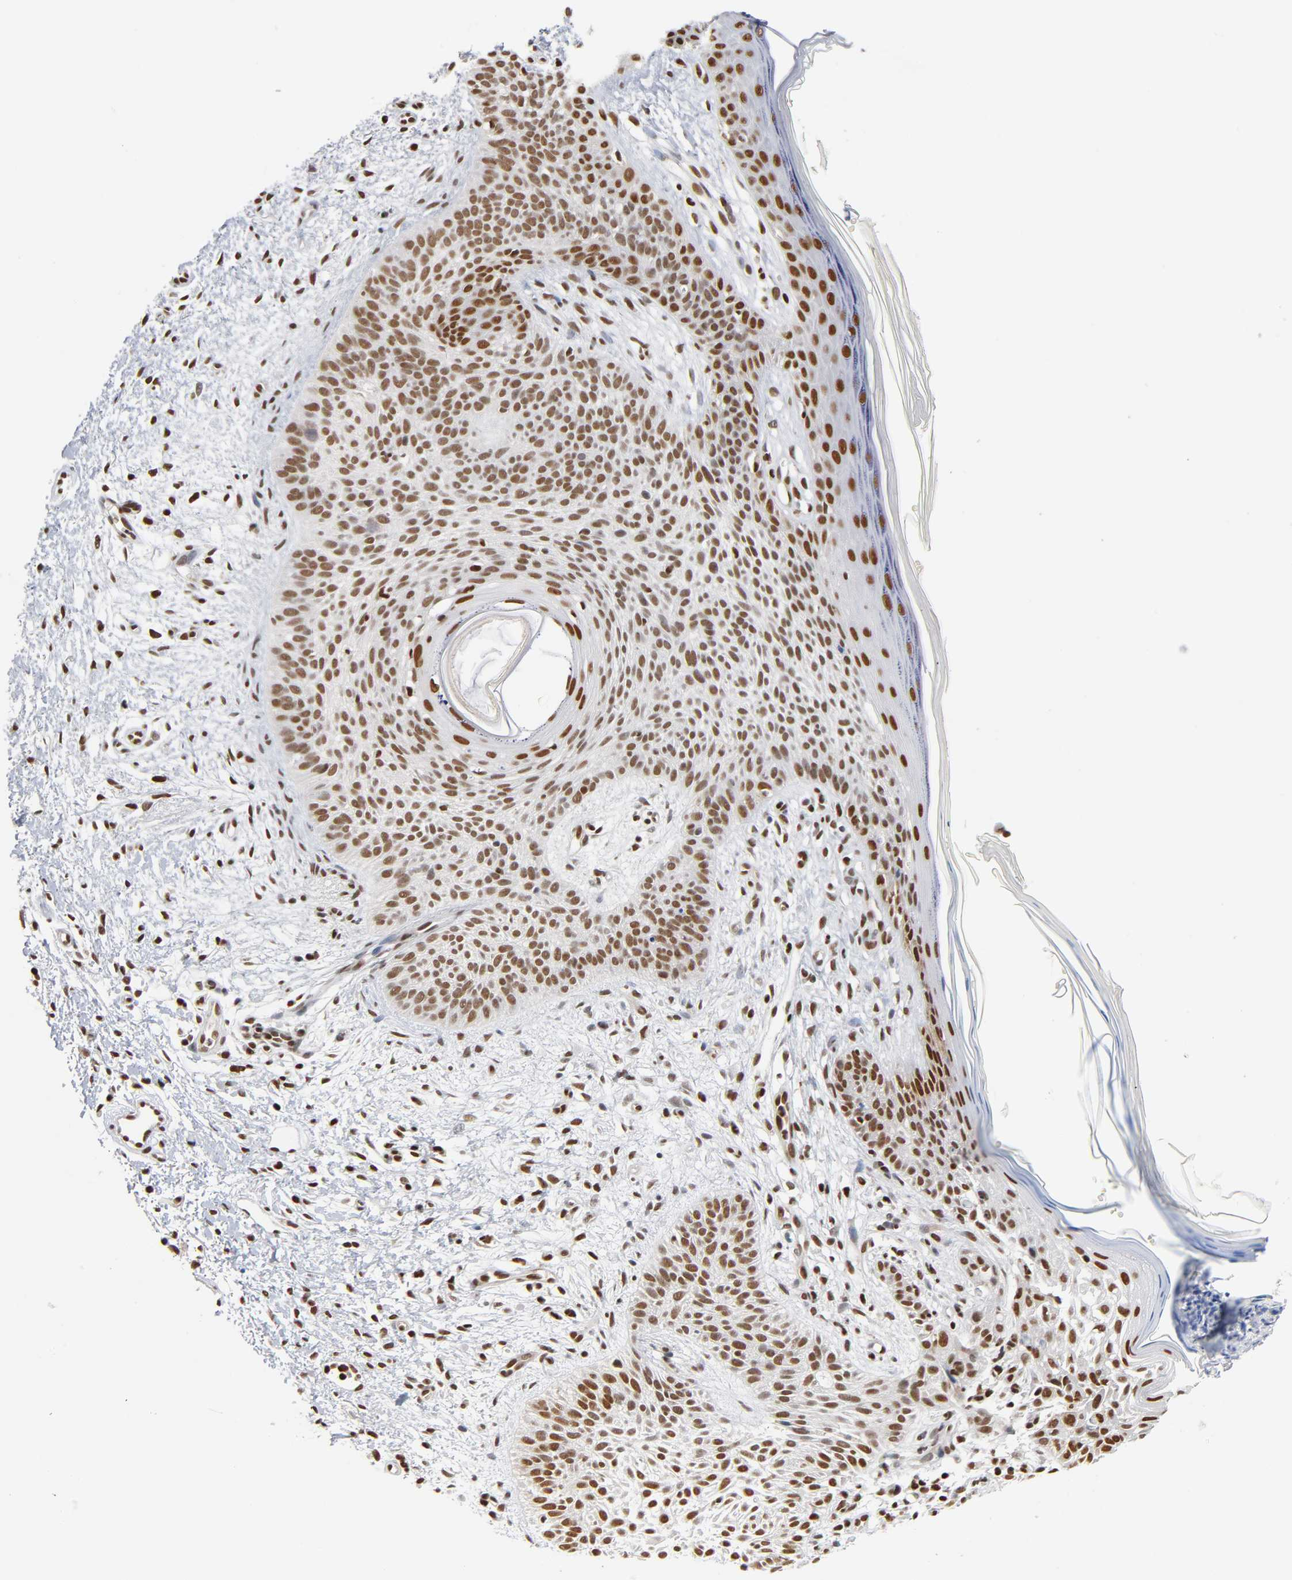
{"staining": {"intensity": "strong", "quantity": ">75%", "location": "nuclear"}, "tissue": "skin cancer", "cell_type": "Tumor cells", "image_type": "cancer", "snomed": [{"axis": "morphology", "description": "Normal tissue, NOS"}, {"axis": "morphology", "description": "Basal cell carcinoma"}, {"axis": "topography", "description": "Skin"}], "caption": "Skin cancer (basal cell carcinoma) stained with DAB (3,3'-diaminobenzidine) immunohistochemistry (IHC) shows high levels of strong nuclear expression in about >75% of tumor cells.", "gene": "ILKAP", "patient": {"sex": "female", "age": 69}}